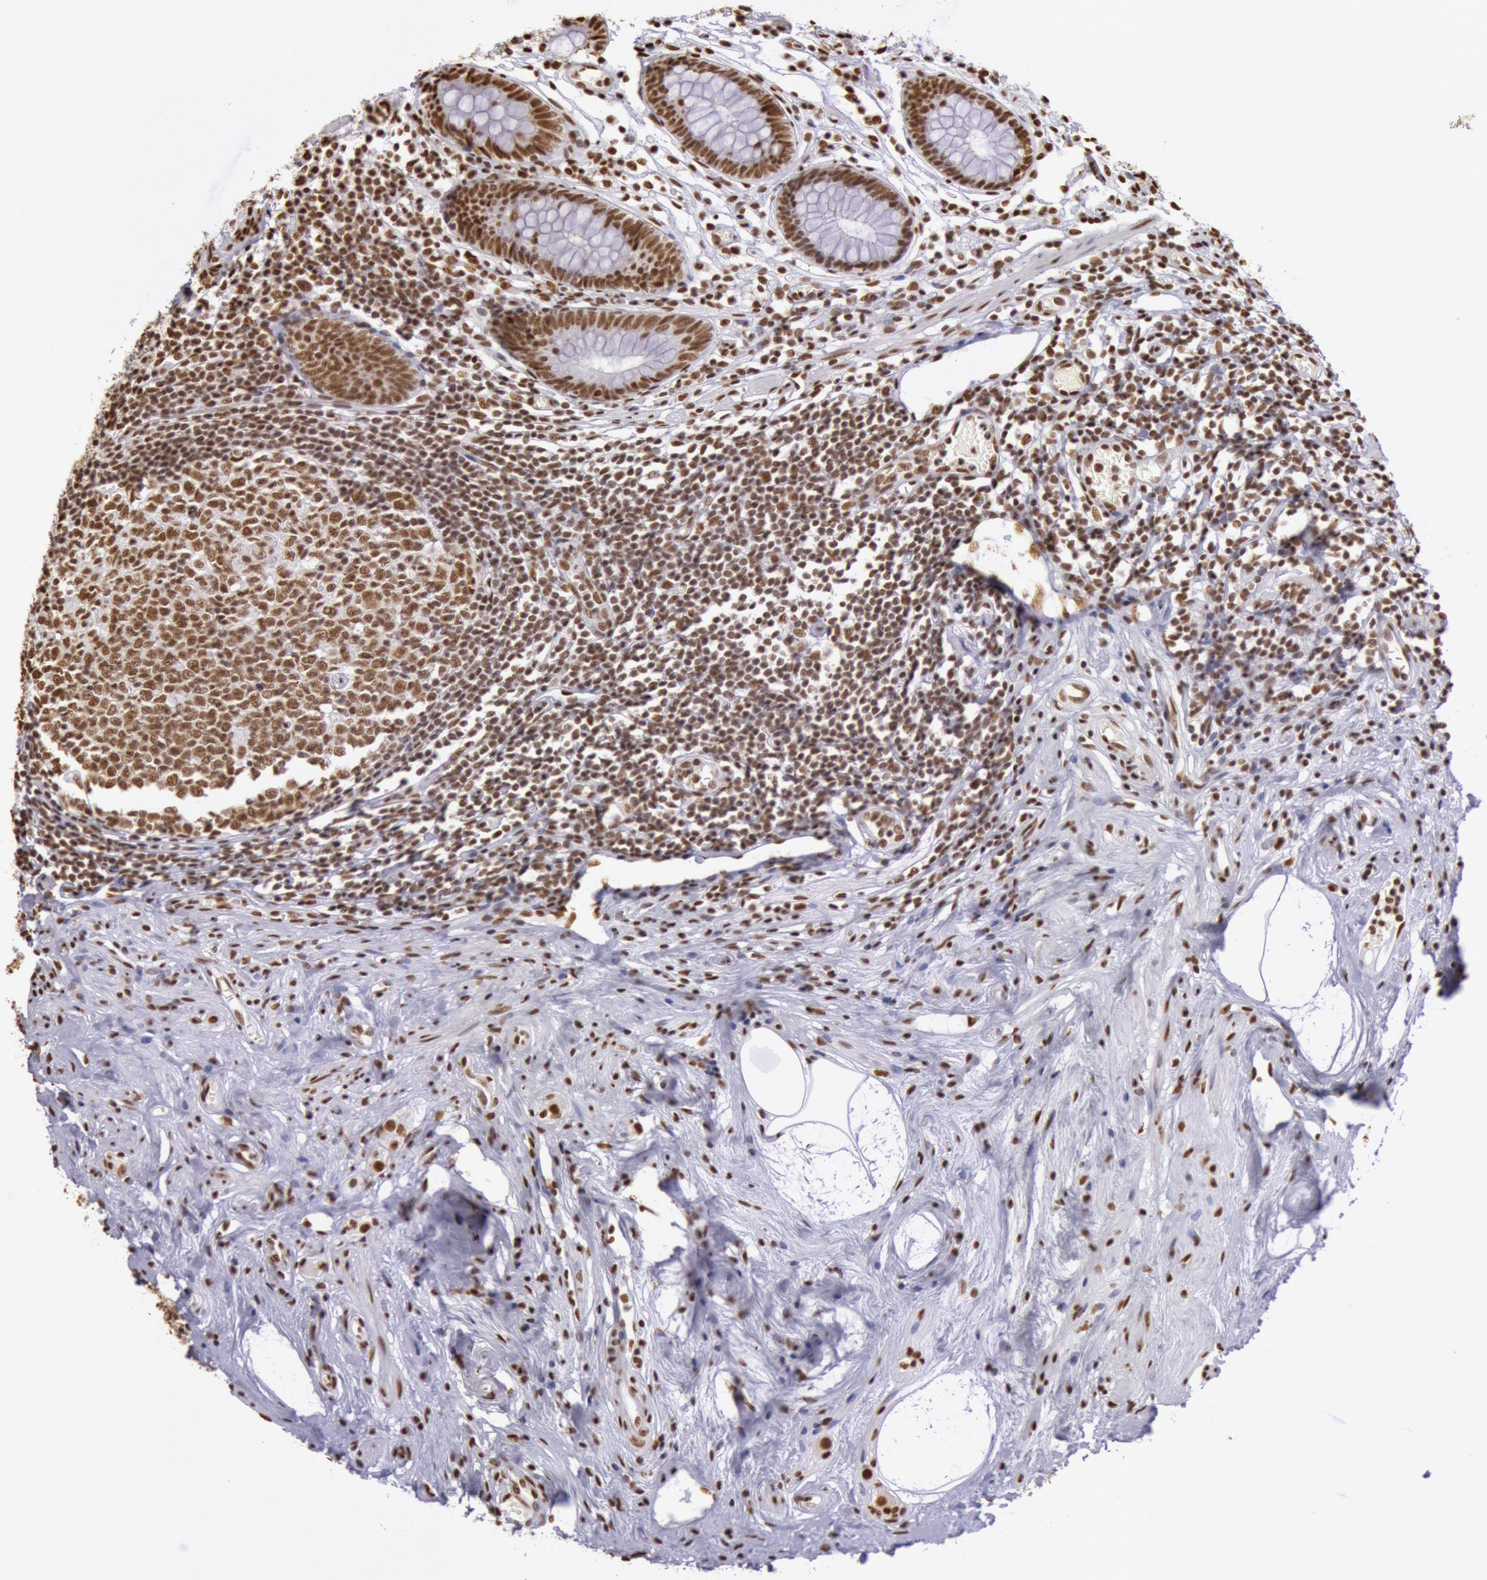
{"staining": {"intensity": "strong", "quantity": ">75%", "location": "nuclear"}, "tissue": "appendix", "cell_type": "Glandular cells", "image_type": "normal", "snomed": [{"axis": "morphology", "description": "Normal tissue, NOS"}, {"axis": "topography", "description": "Appendix"}], "caption": "Appendix stained with a brown dye exhibits strong nuclear positive positivity in approximately >75% of glandular cells.", "gene": "HNRNPH1", "patient": {"sex": "male", "age": 38}}